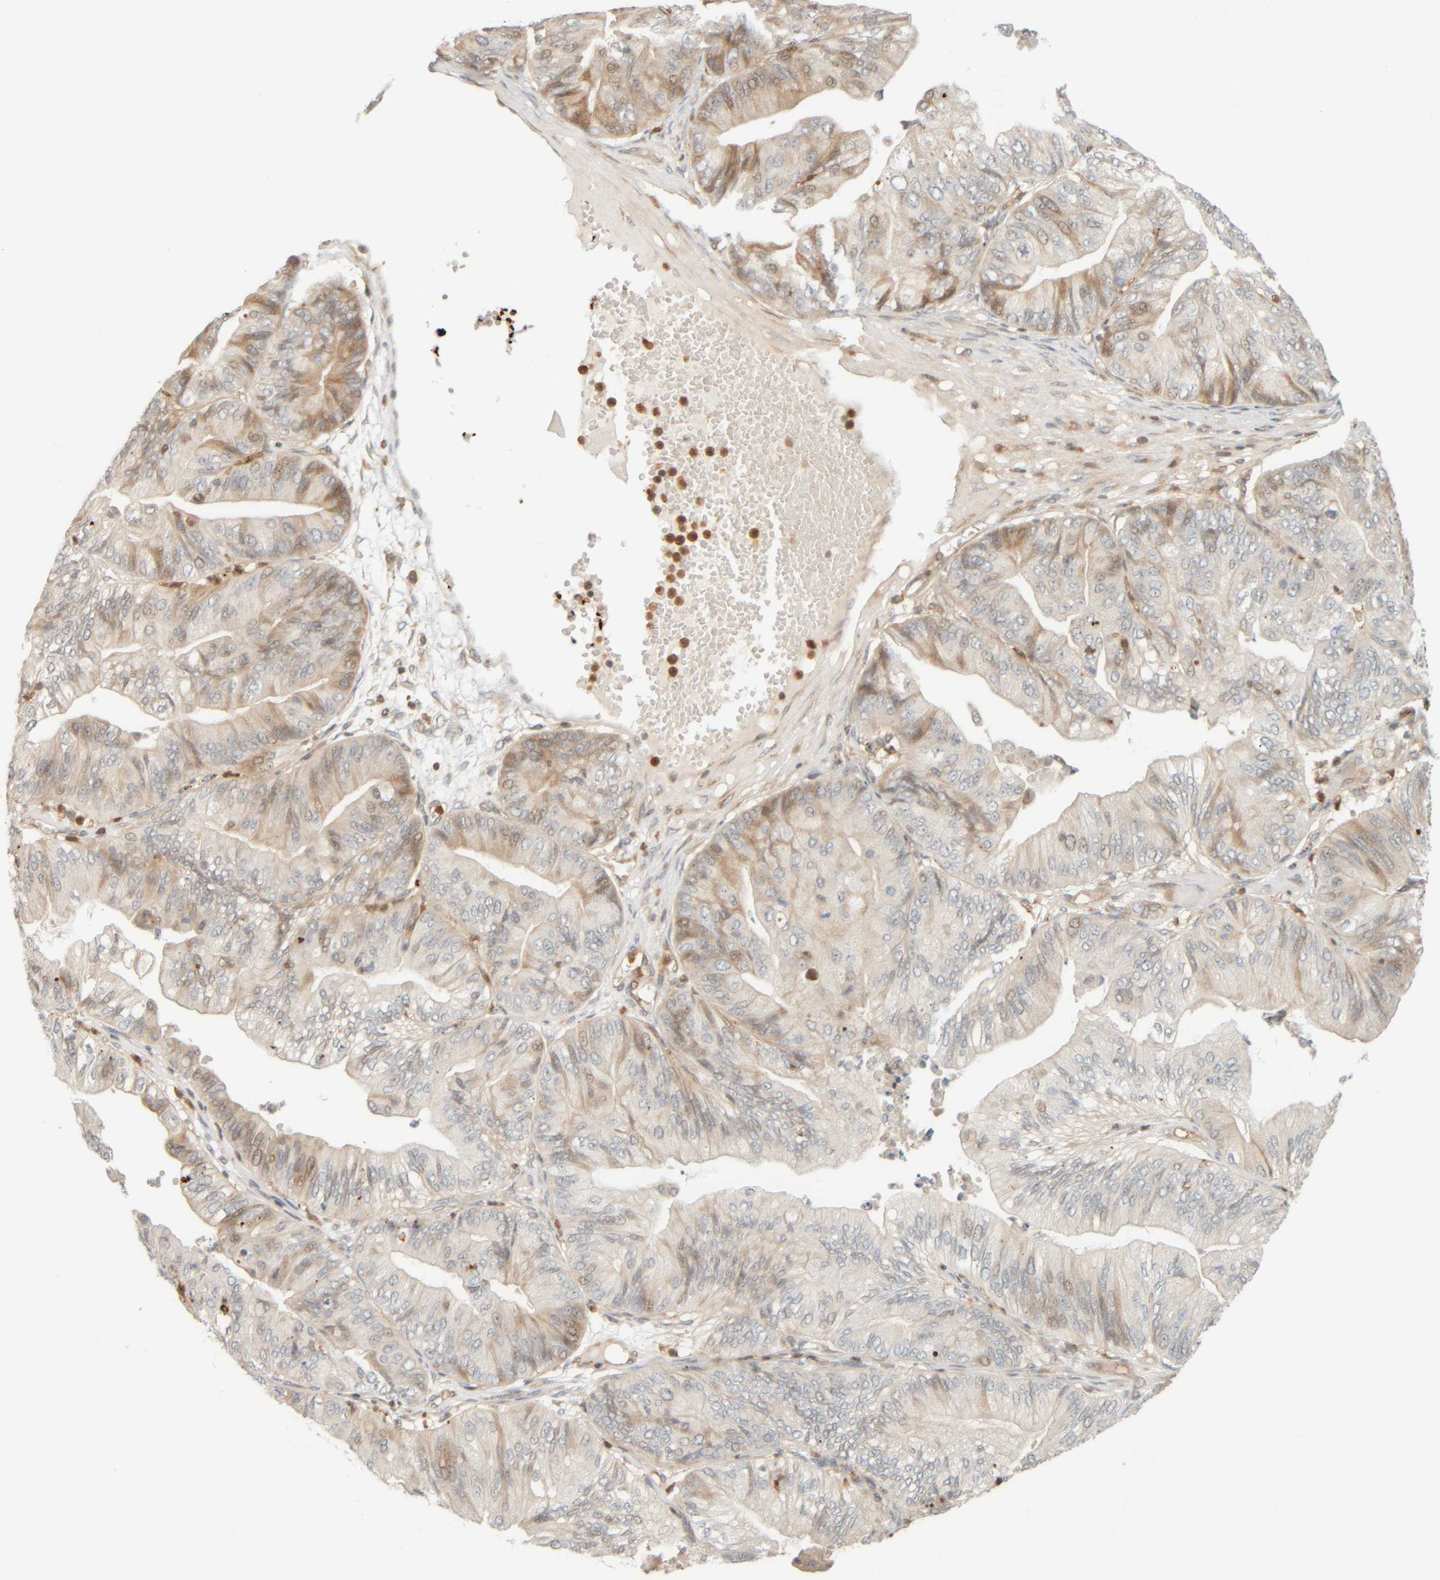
{"staining": {"intensity": "moderate", "quantity": "25%-75%", "location": "cytoplasmic/membranous"}, "tissue": "ovarian cancer", "cell_type": "Tumor cells", "image_type": "cancer", "snomed": [{"axis": "morphology", "description": "Cystadenocarcinoma, mucinous, NOS"}, {"axis": "topography", "description": "Ovary"}], "caption": "Ovarian mucinous cystadenocarcinoma stained for a protein demonstrates moderate cytoplasmic/membranous positivity in tumor cells.", "gene": "PTGES3L-AARSD1", "patient": {"sex": "female", "age": 61}}